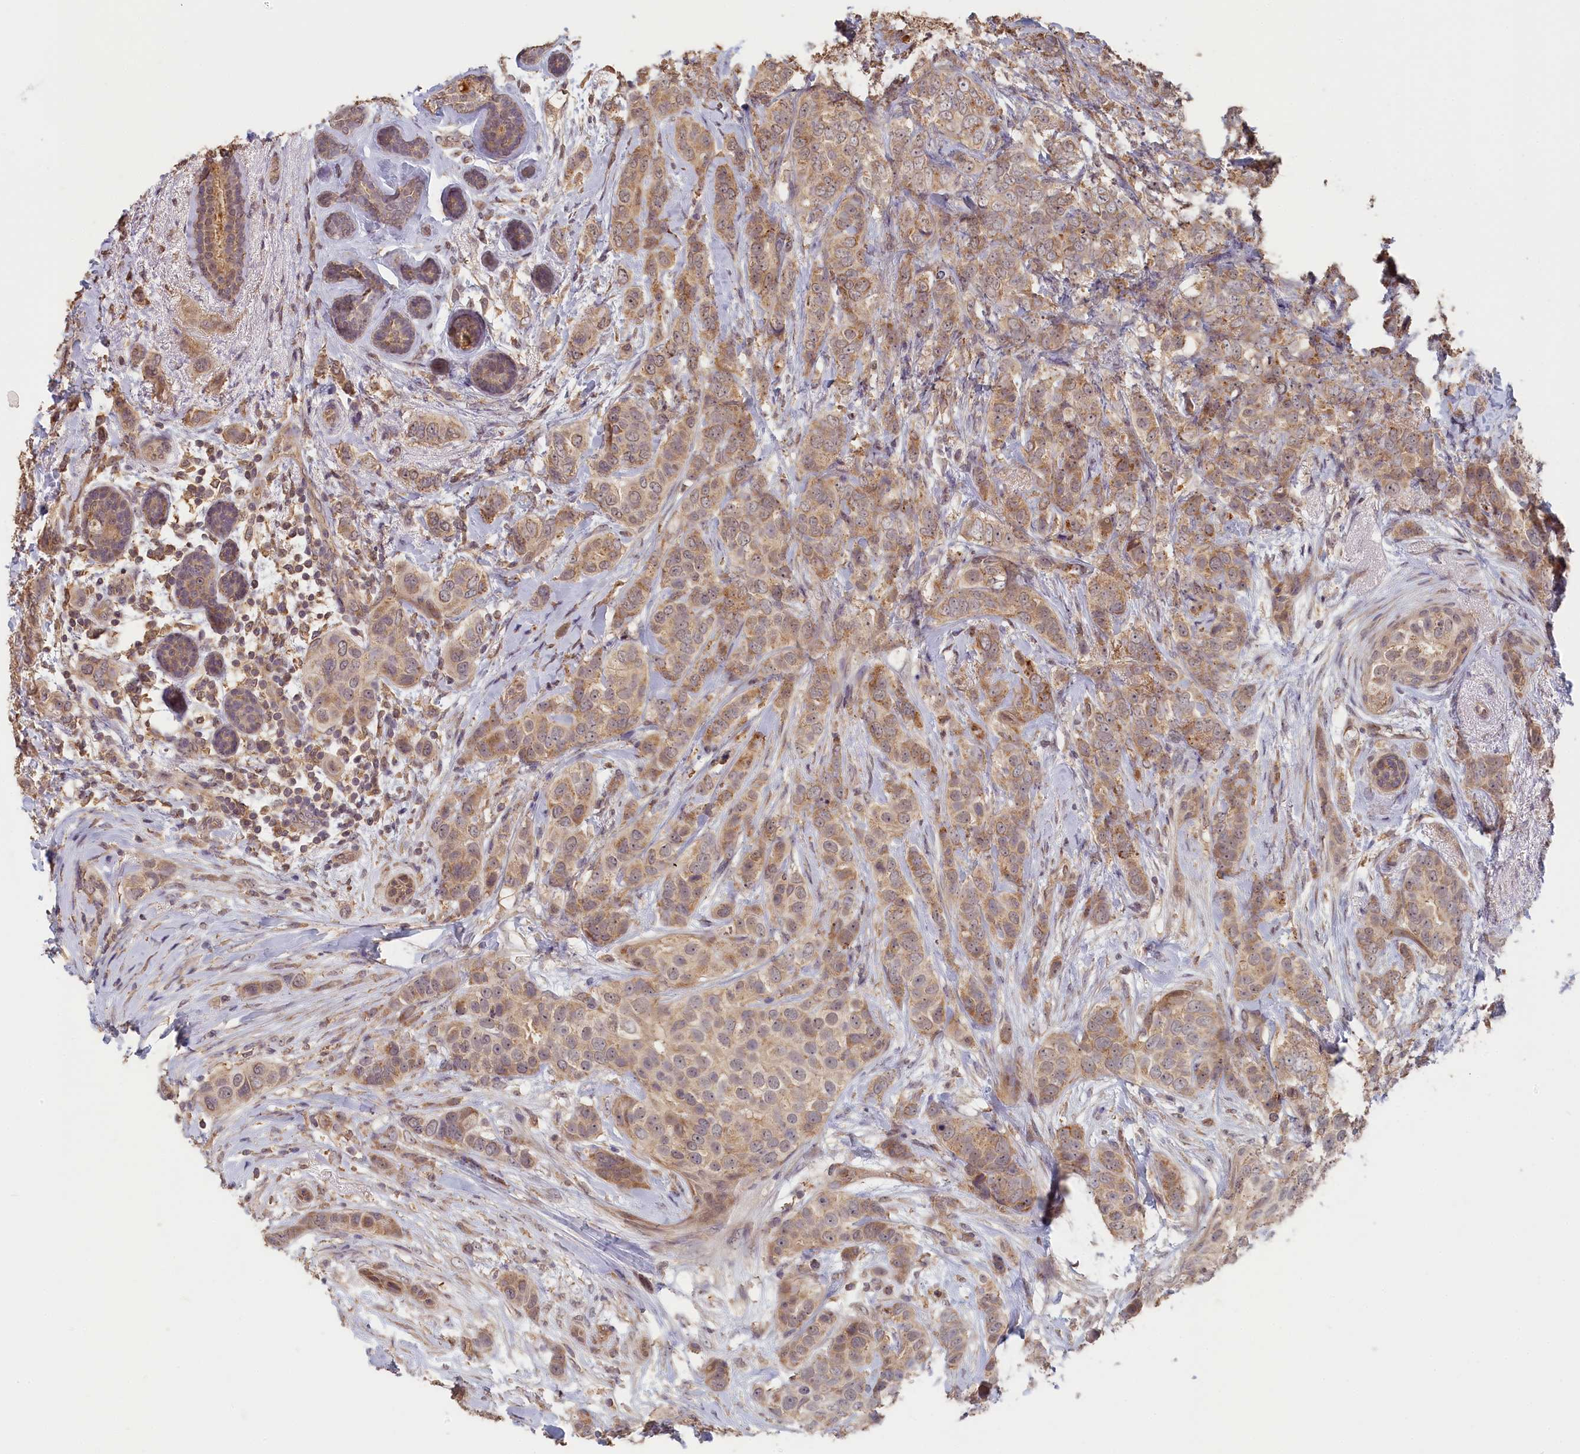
{"staining": {"intensity": "weak", "quantity": ">75%", "location": "cytoplasmic/membranous"}, "tissue": "breast cancer", "cell_type": "Tumor cells", "image_type": "cancer", "snomed": [{"axis": "morphology", "description": "Lobular carcinoma"}, {"axis": "topography", "description": "Breast"}], "caption": "Immunohistochemistry histopathology image of neoplastic tissue: breast cancer stained using immunohistochemistry (IHC) shows low levels of weak protein expression localized specifically in the cytoplasmic/membranous of tumor cells, appearing as a cytoplasmic/membranous brown color.", "gene": "STX16", "patient": {"sex": "female", "age": 51}}